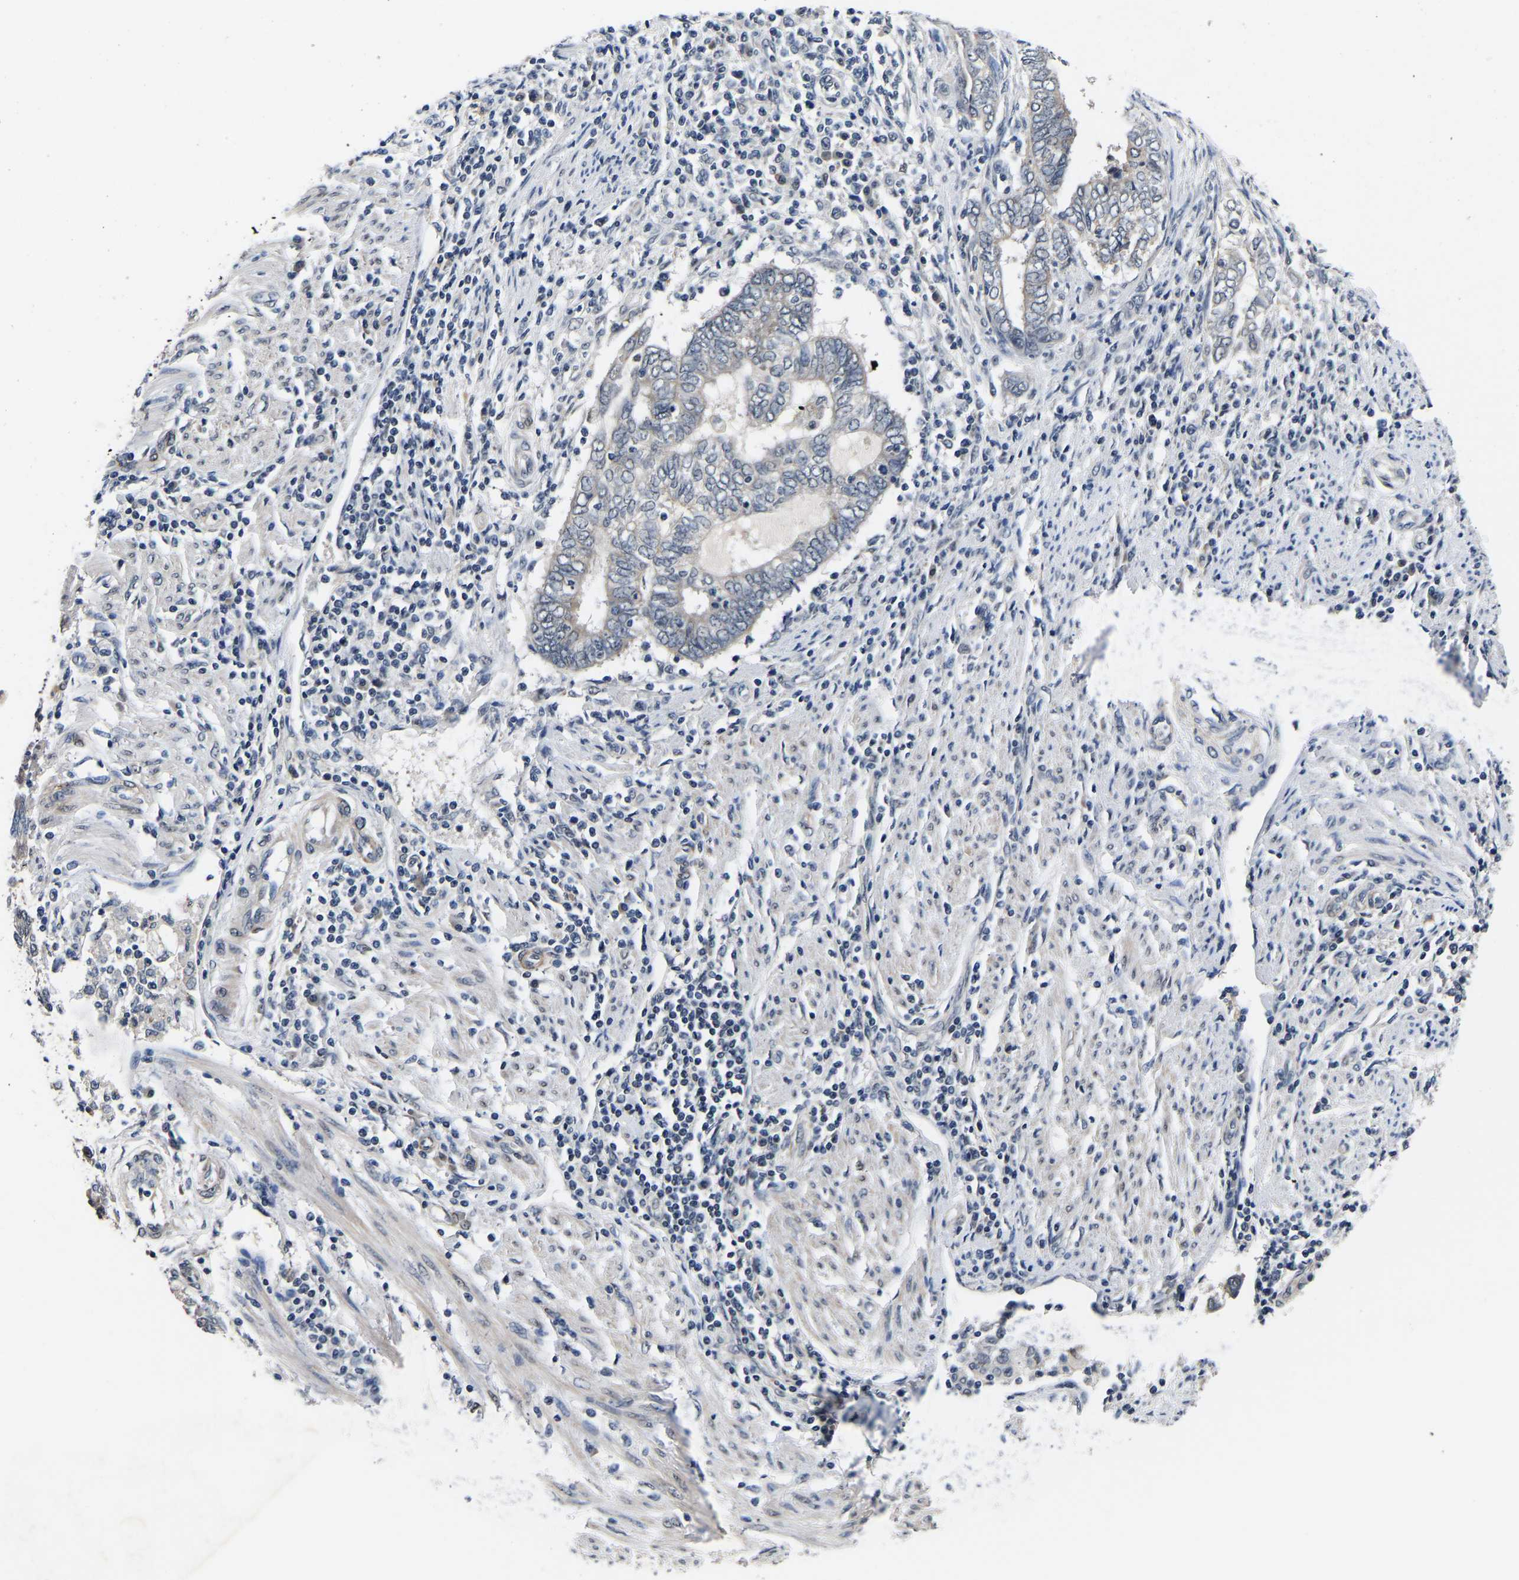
{"staining": {"intensity": "negative", "quantity": "none", "location": "none"}, "tissue": "endometrial cancer", "cell_type": "Tumor cells", "image_type": "cancer", "snomed": [{"axis": "morphology", "description": "Adenocarcinoma, NOS"}, {"axis": "topography", "description": "Uterus"}, {"axis": "topography", "description": "Endometrium"}], "caption": "An immunohistochemistry (IHC) micrograph of endometrial adenocarcinoma is shown. There is no staining in tumor cells of endometrial adenocarcinoma.", "gene": "METTL16", "patient": {"sex": "female", "age": 70}}